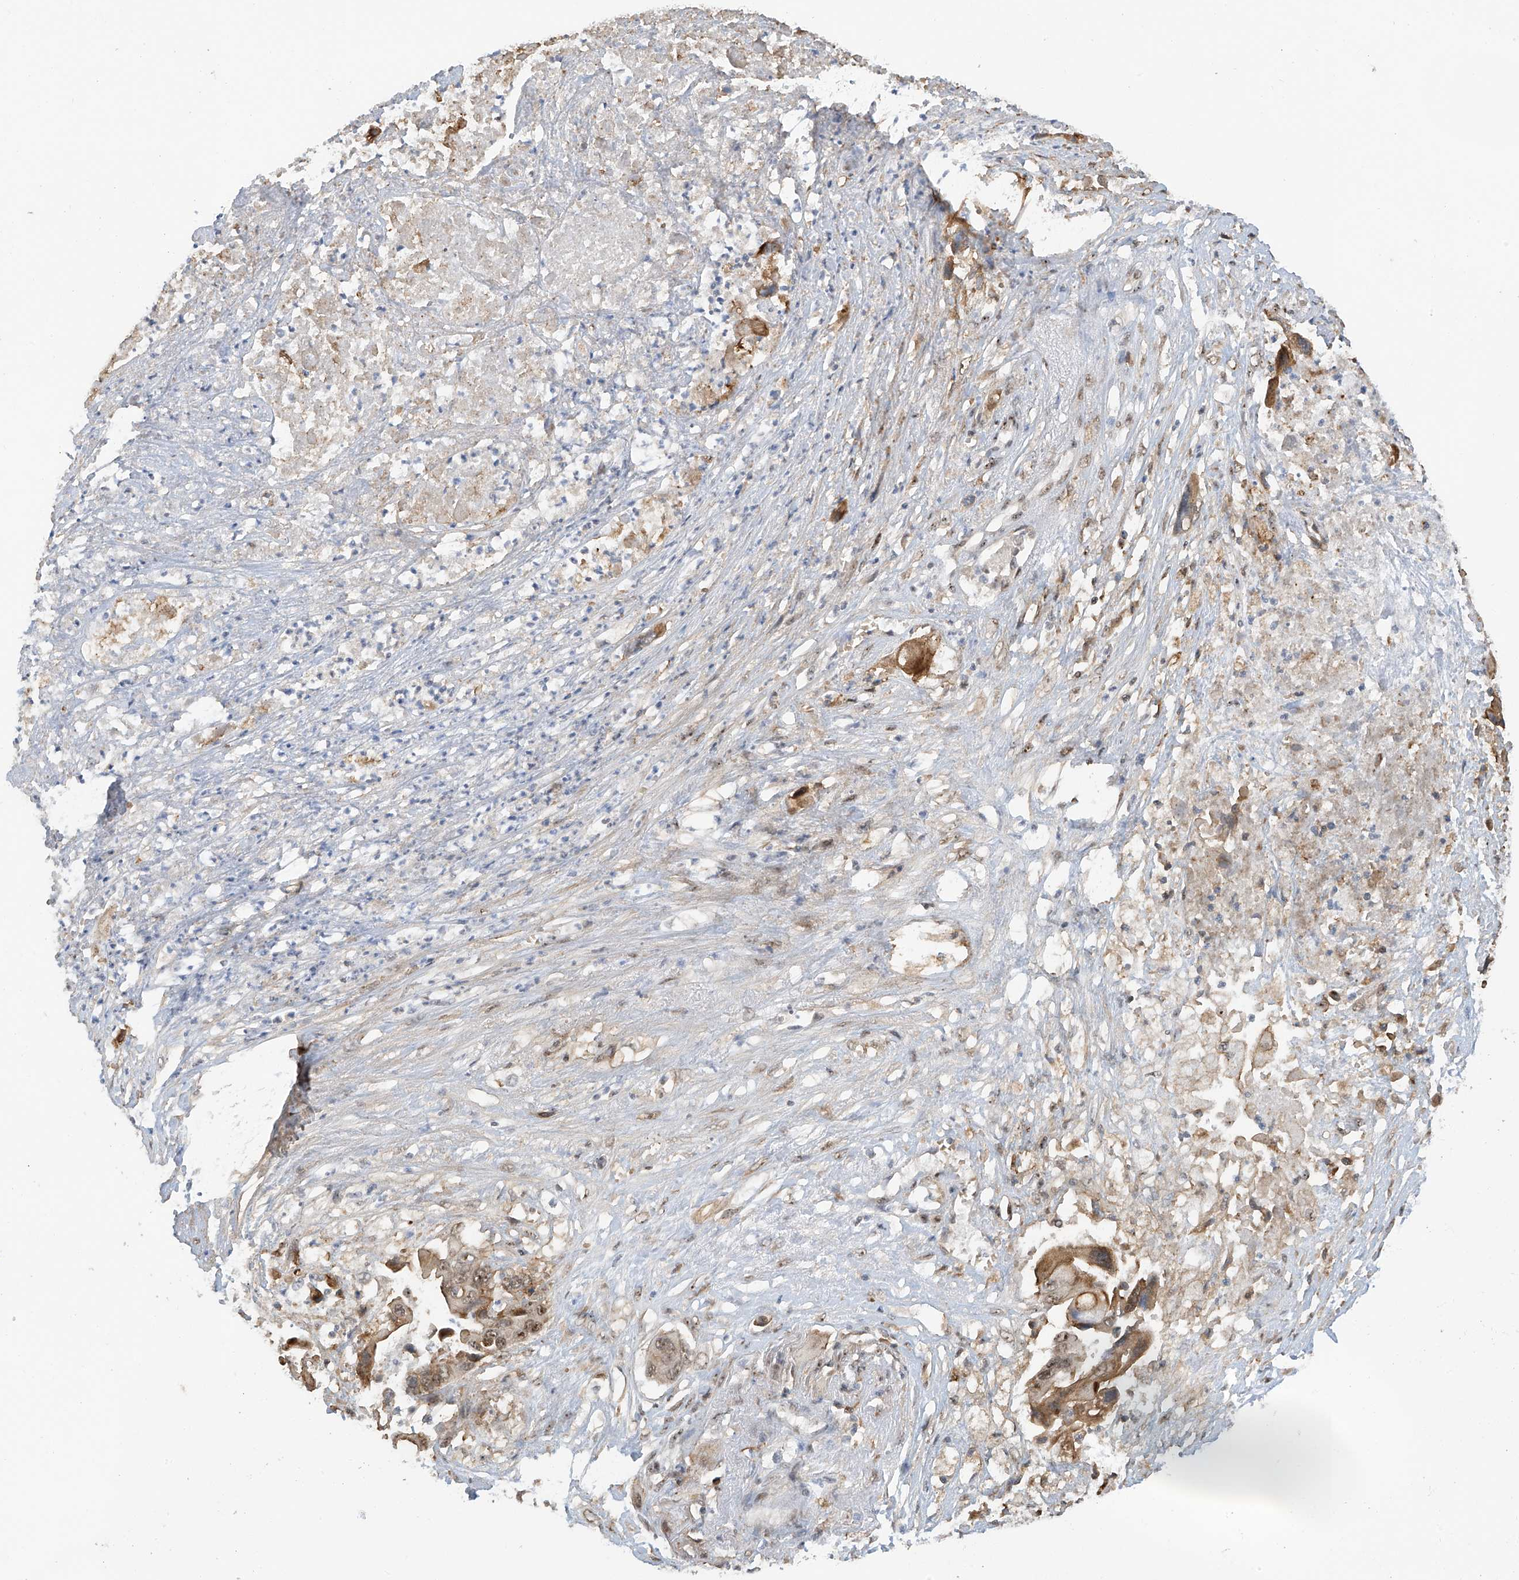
{"staining": {"intensity": "weak", "quantity": ">75%", "location": "cytoplasmic/membranous,nuclear"}, "tissue": "pancreatic cancer", "cell_type": "Tumor cells", "image_type": "cancer", "snomed": [{"axis": "morphology", "description": "Adenocarcinoma, NOS"}, {"axis": "topography", "description": "Pancreas"}], "caption": "The histopathology image reveals immunohistochemical staining of pancreatic cancer (adenocarcinoma). There is weak cytoplasmic/membranous and nuclear positivity is present in approximately >75% of tumor cells.", "gene": "C1orf131", "patient": {"sex": "male", "age": 66}}